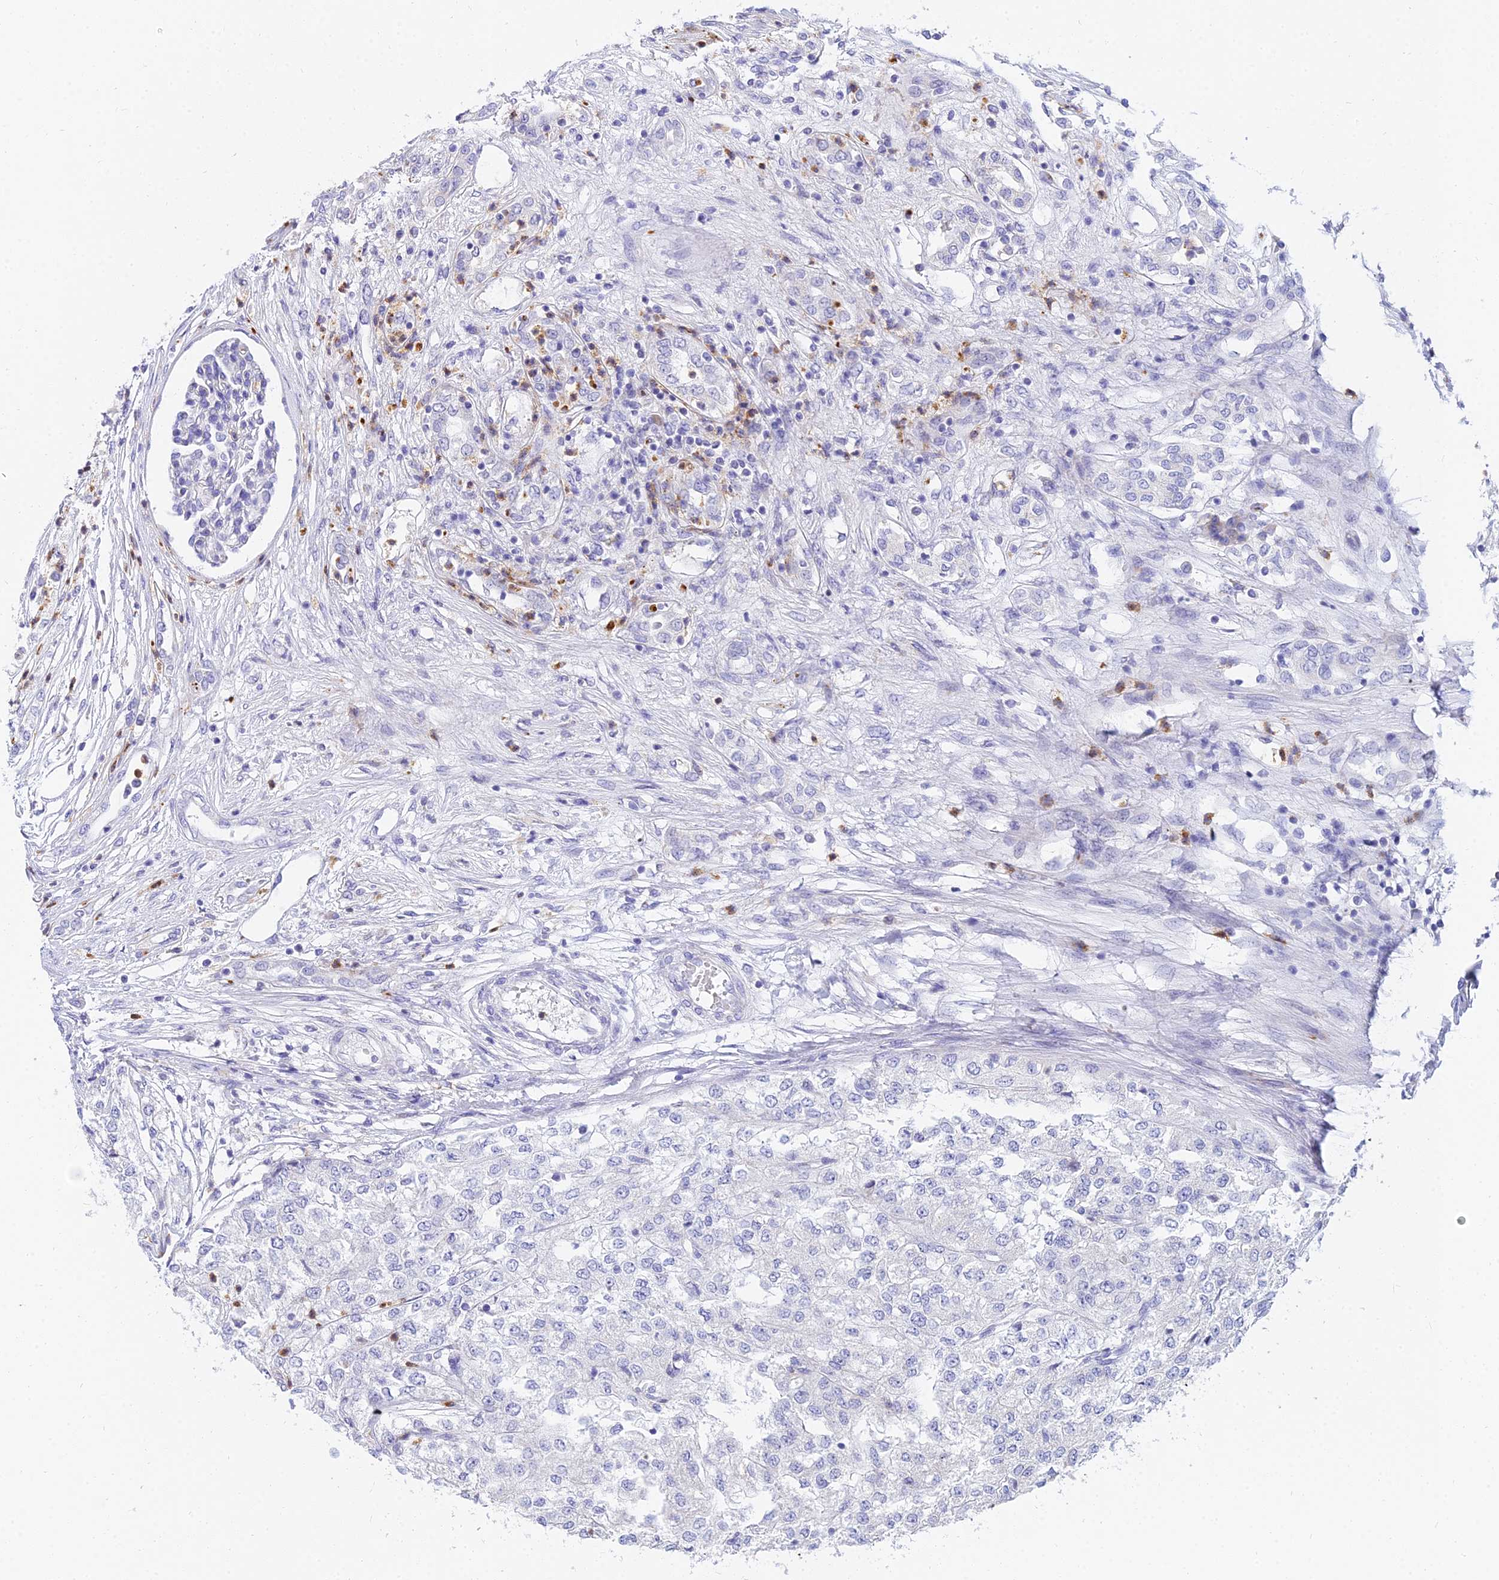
{"staining": {"intensity": "negative", "quantity": "none", "location": "none"}, "tissue": "renal cancer", "cell_type": "Tumor cells", "image_type": "cancer", "snomed": [{"axis": "morphology", "description": "Adenocarcinoma, NOS"}, {"axis": "topography", "description": "Kidney"}], "caption": "This is a micrograph of immunohistochemistry staining of renal cancer, which shows no positivity in tumor cells.", "gene": "VWC2L", "patient": {"sex": "female", "age": 54}}